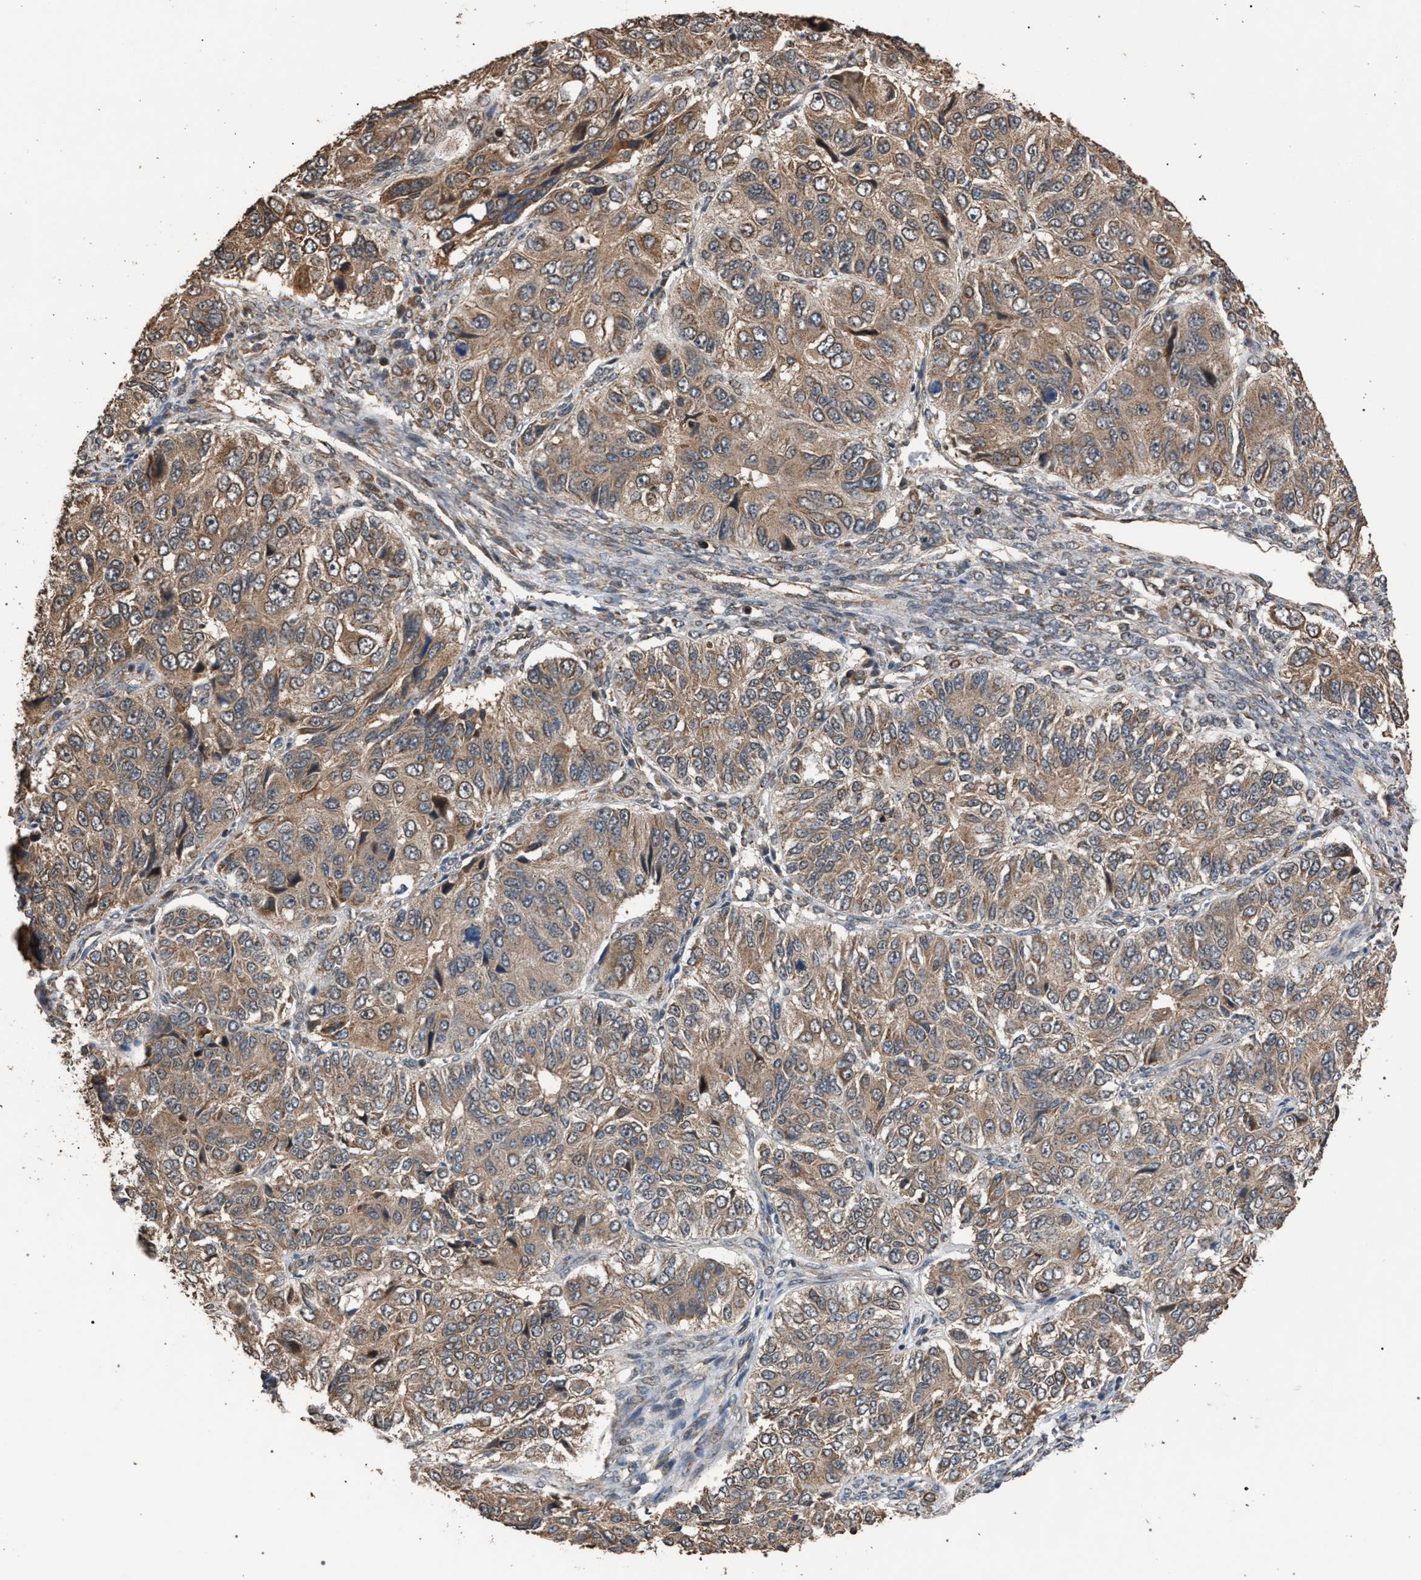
{"staining": {"intensity": "weak", "quantity": ">75%", "location": "cytoplasmic/membranous"}, "tissue": "ovarian cancer", "cell_type": "Tumor cells", "image_type": "cancer", "snomed": [{"axis": "morphology", "description": "Carcinoma, endometroid"}, {"axis": "topography", "description": "Ovary"}], "caption": "This is a photomicrograph of IHC staining of ovarian cancer (endometroid carcinoma), which shows weak staining in the cytoplasmic/membranous of tumor cells.", "gene": "NAA35", "patient": {"sex": "female", "age": 51}}